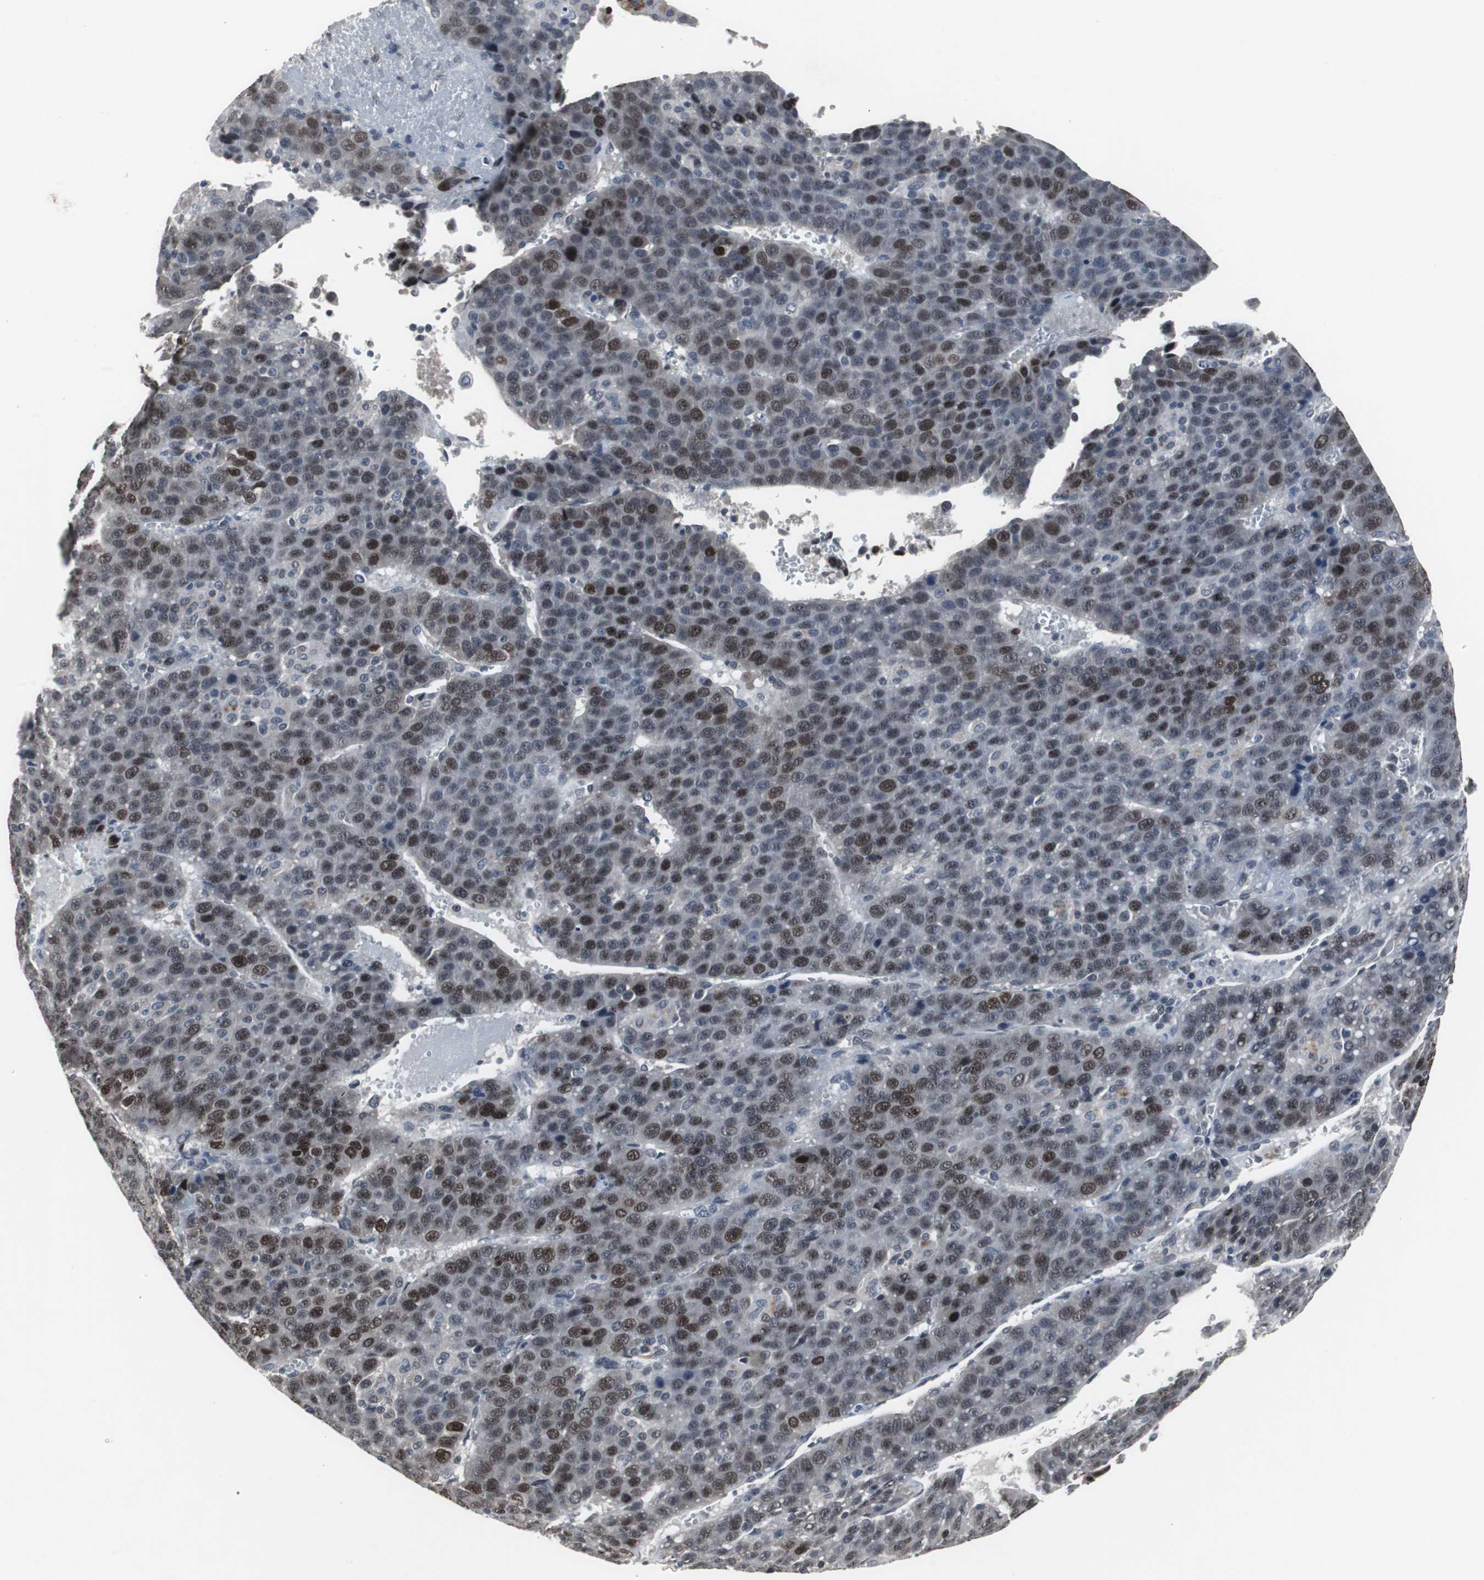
{"staining": {"intensity": "moderate", "quantity": ">75%", "location": "nuclear"}, "tissue": "liver cancer", "cell_type": "Tumor cells", "image_type": "cancer", "snomed": [{"axis": "morphology", "description": "Carcinoma, Hepatocellular, NOS"}, {"axis": "topography", "description": "Liver"}], "caption": "Immunohistochemical staining of hepatocellular carcinoma (liver) exhibits medium levels of moderate nuclear staining in approximately >75% of tumor cells. (Stains: DAB in brown, nuclei in blue, Microscopy: brightfield microscopy at high magnification).", "gene": "FOXP4", "patient": {"sex": "female", "age": 53}}